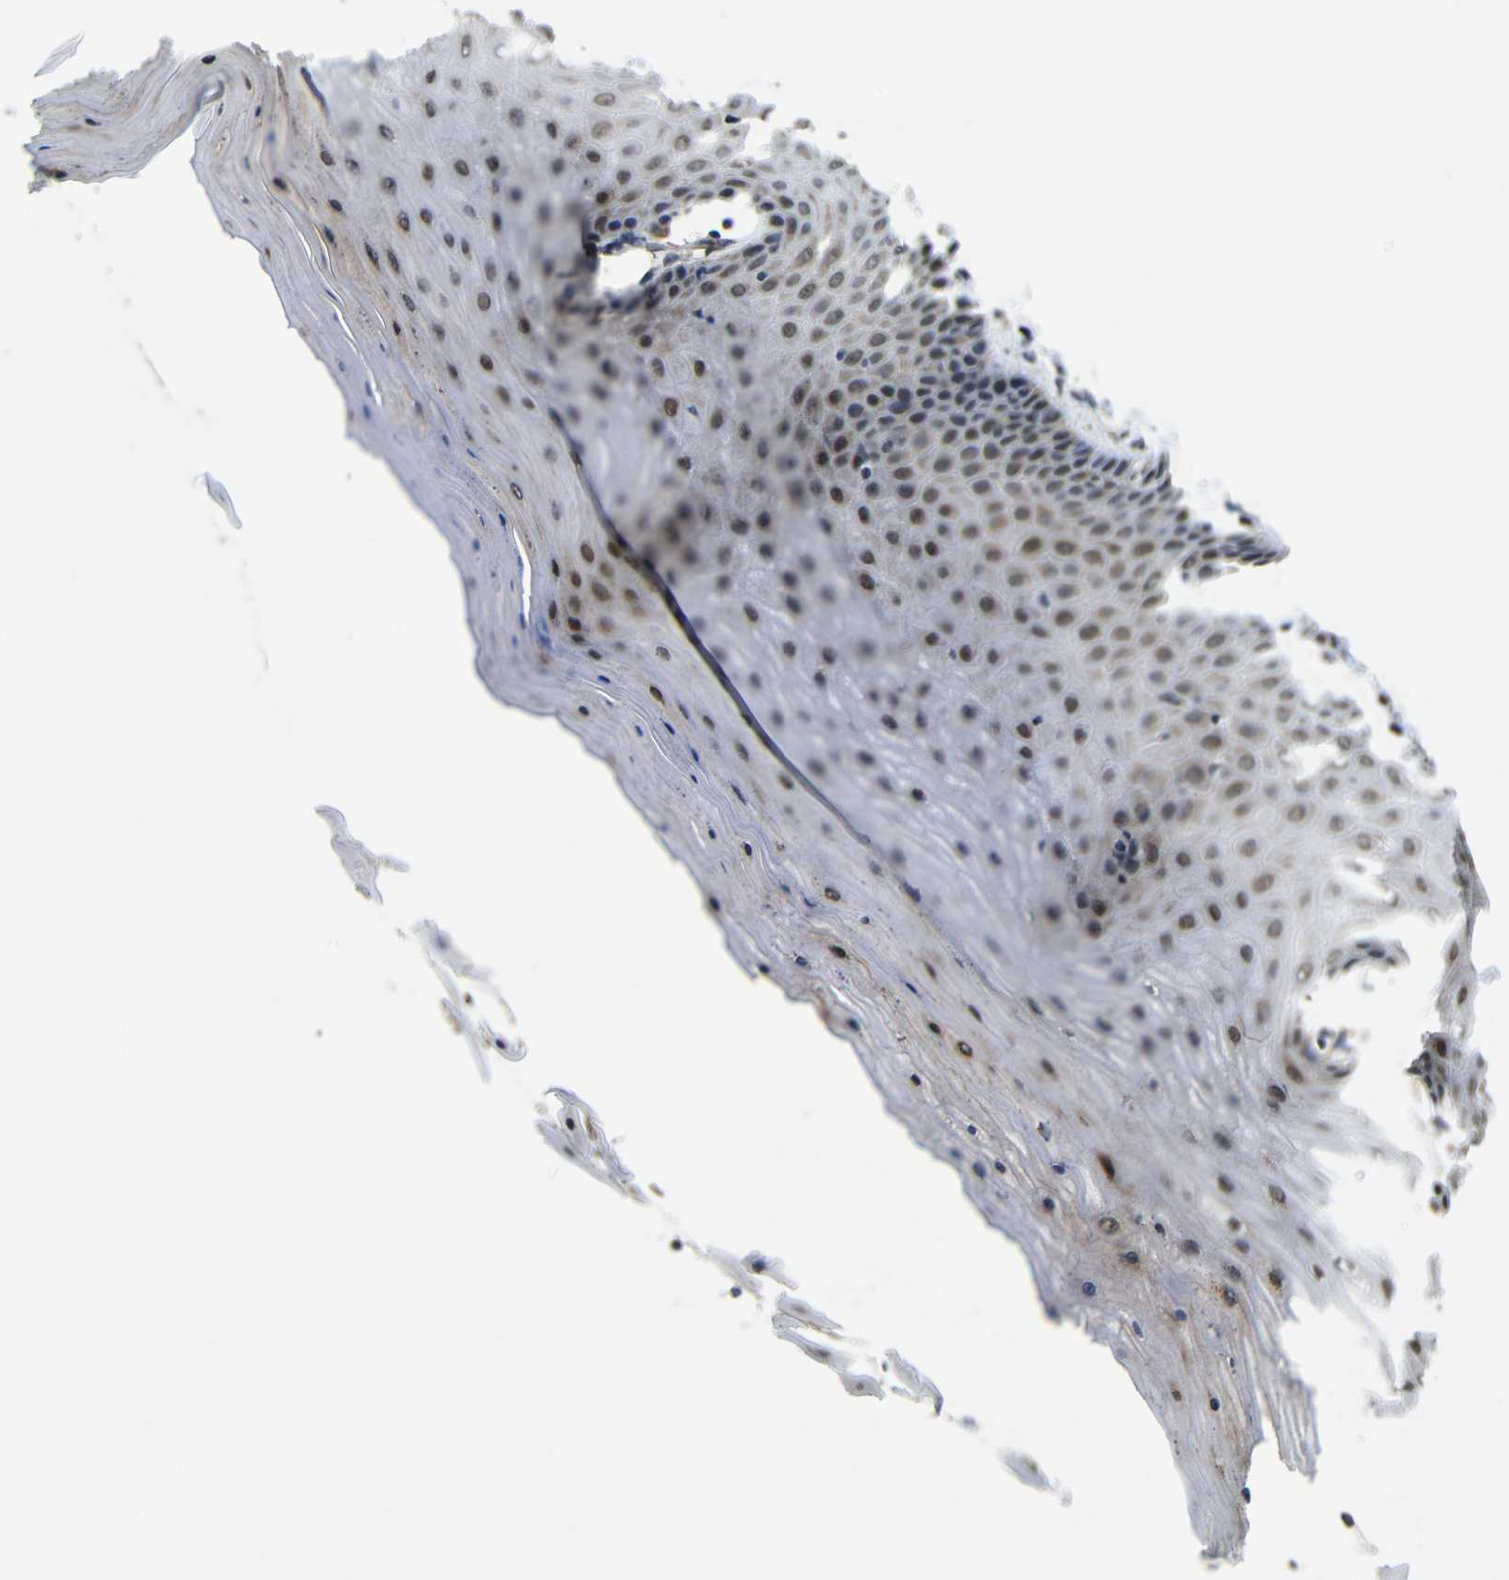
{"staining": {"intensity": "moderate", "quantity": ">75%", "location": "cytoplasmic/membranous,nuclear"}, "tissue": "cervix", "cell_type": "Squamous epithelial cells", "image_type": "normal", "snomed": [{"axis": "morphology", "description": "Normal tissue, NOS"}, {"axis": "topography", "description": "Cervix"}], "caption": "This photomicrograph reveals IHC staining of unremarkable human cervix, with medium moderate cytoplasmic/membranous,nuclear positivity in approximately >75% of squamous epithelial cells.", "gene": "FAM172A", "patient": {"sex": "female", "age": 55}}